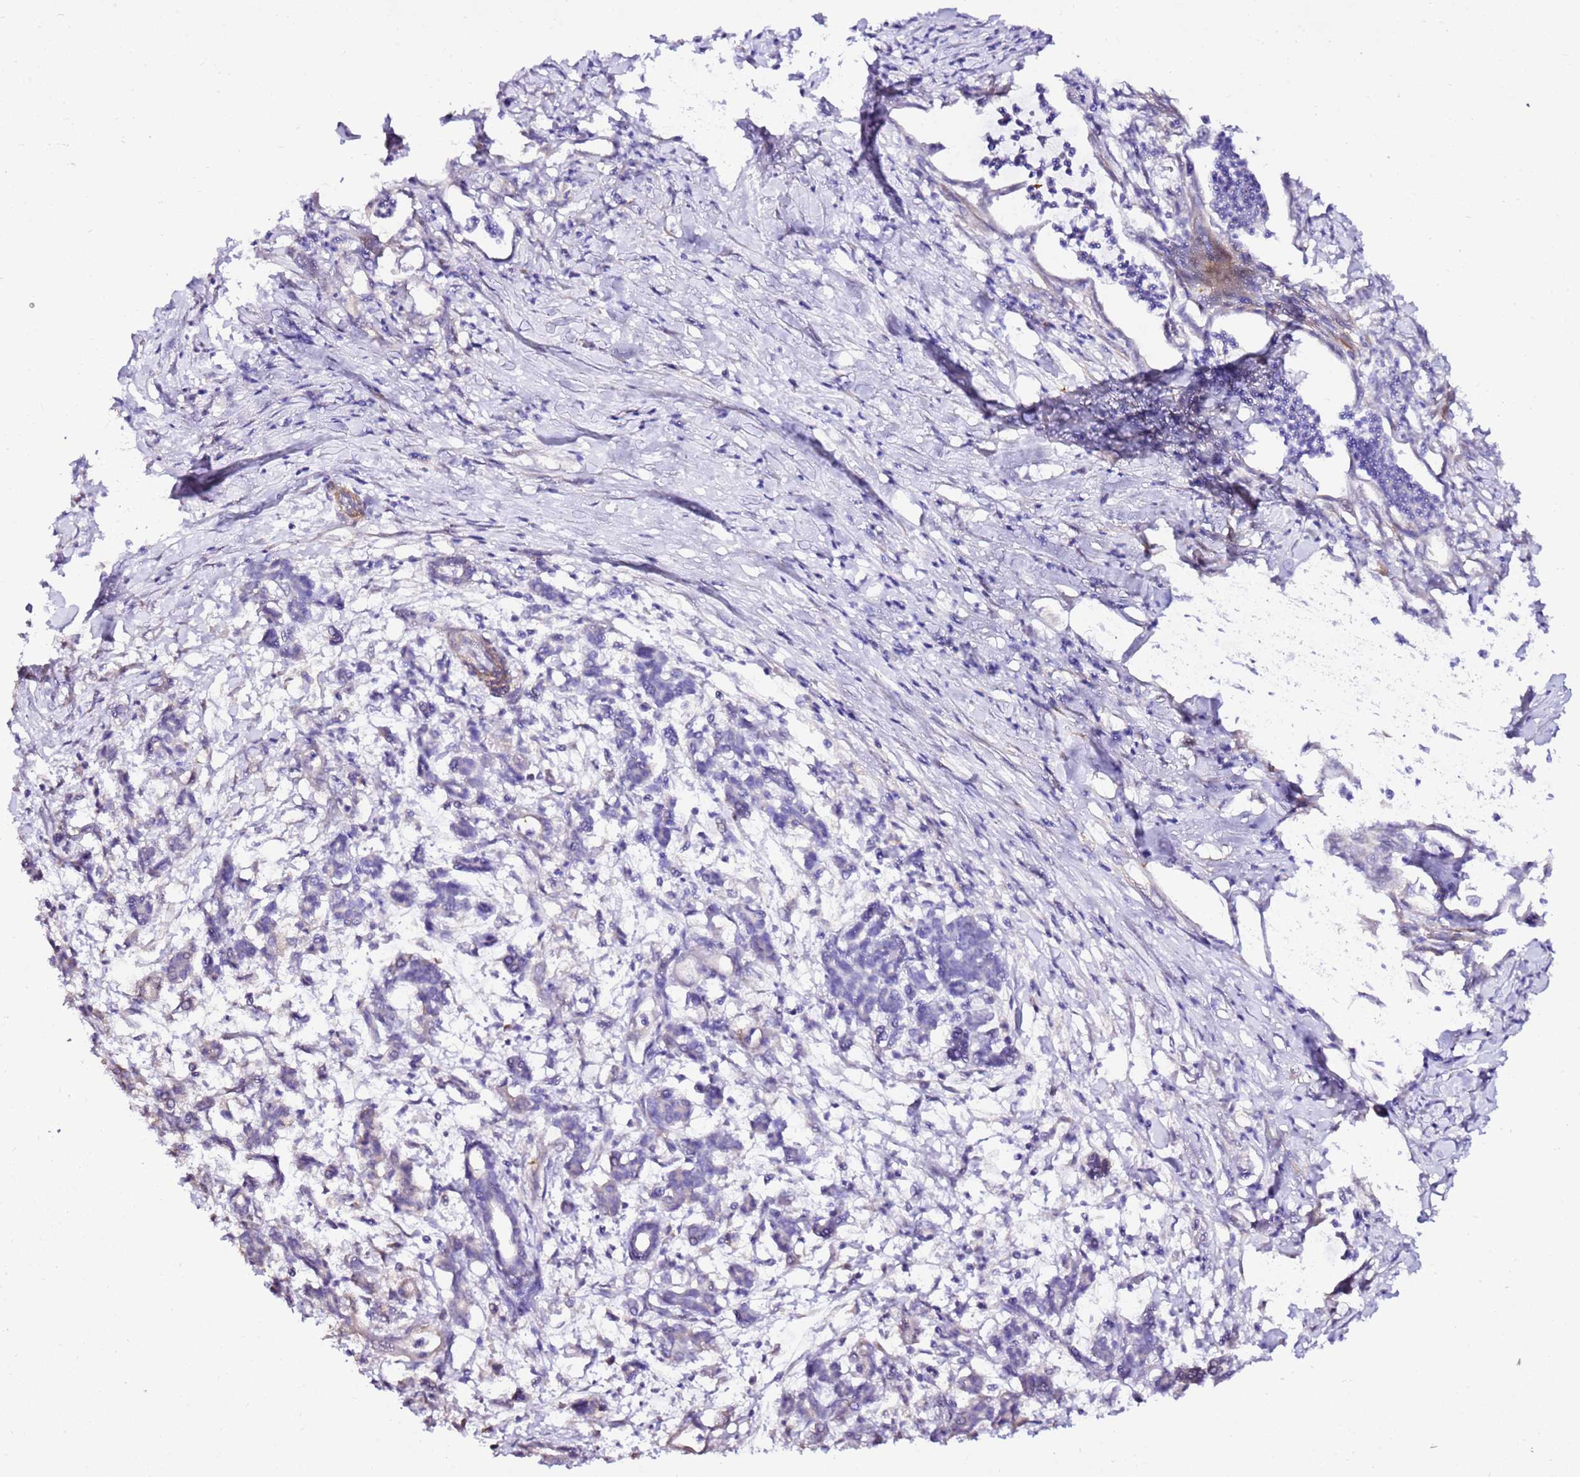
{"staining": {"intensity": "negative", "quantity": "none", "location": "none"}, "tissue": "pancreatic cancer", "cell_type": "Tumor cells", "image_type": "cancer", "snomed": [{"axis": "morphology", "description": "Adenocarcinoma, NOS"}, {"axis": "topography", "description": "Pancreas"}], "caption": "Pancreatic adenocarcinoma was stained to show a protein in brown. There is no significant staining in tumor cells.", "gene": "ART5", "patient": {"sex": "female", "age": 55}}